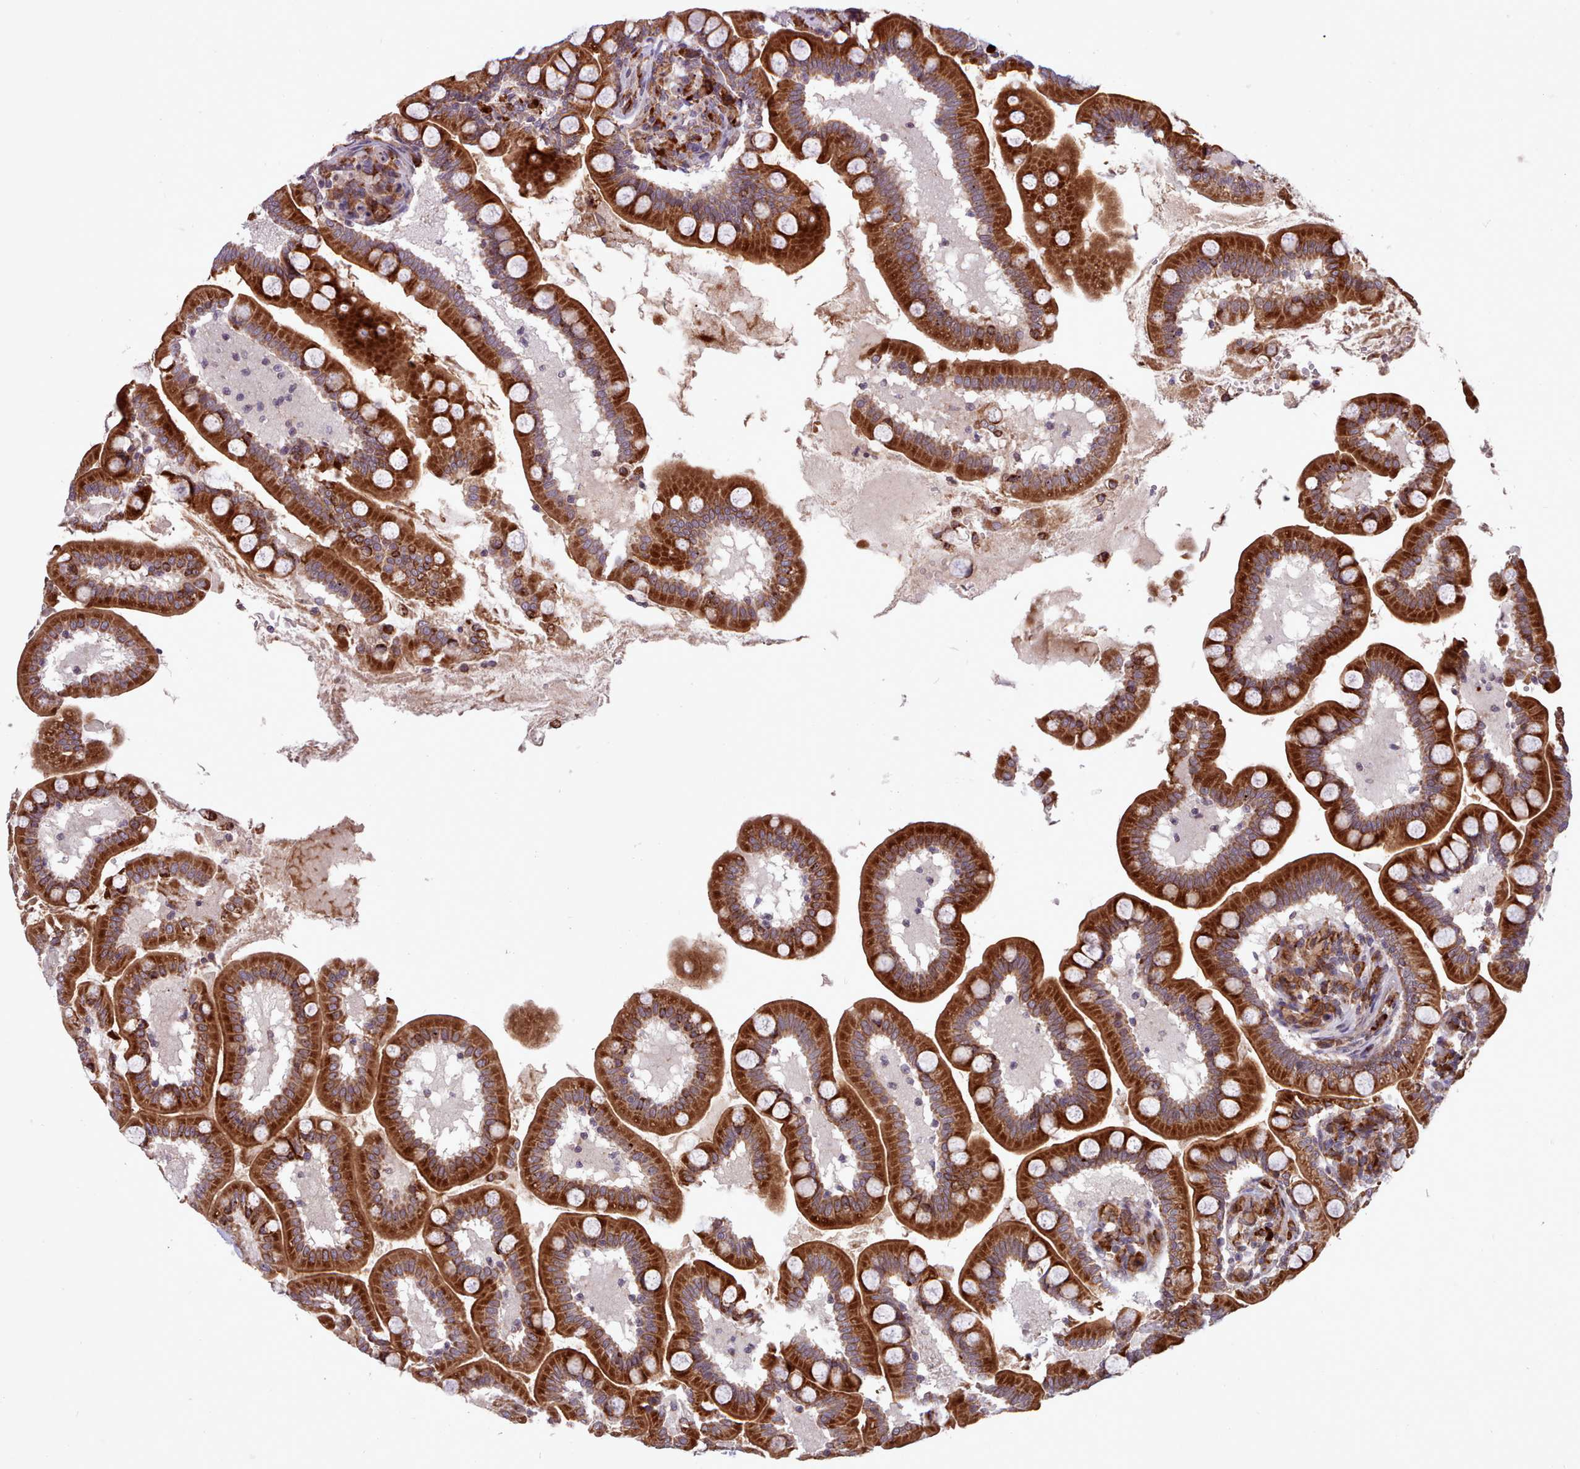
{"staining": {"intensity": "strong", "quantity": ">75%", "location": "cytoplasmic/membranous"}, "tissue": "small intestine", "cell_type": "Glandular cells", "image_type": "normal", "snomed": [{"axis": "morphology", "description": "Normal tissue, NOS"}, {"axis": "topography", "description": "Small intestine"}], "caption": "Immunohistochemistry (IHC) micrograph of unremarkable small intestine: human small intestine stained using immunohistochemistry displays high levels of strong protein expression localized specifically in the cytoplasmic/membranous of glandular cells, appearing as a cytoplasmic/membranous brown color.", "gene": "TTLL3", "patient": {"sex": "female", "age": 64}}